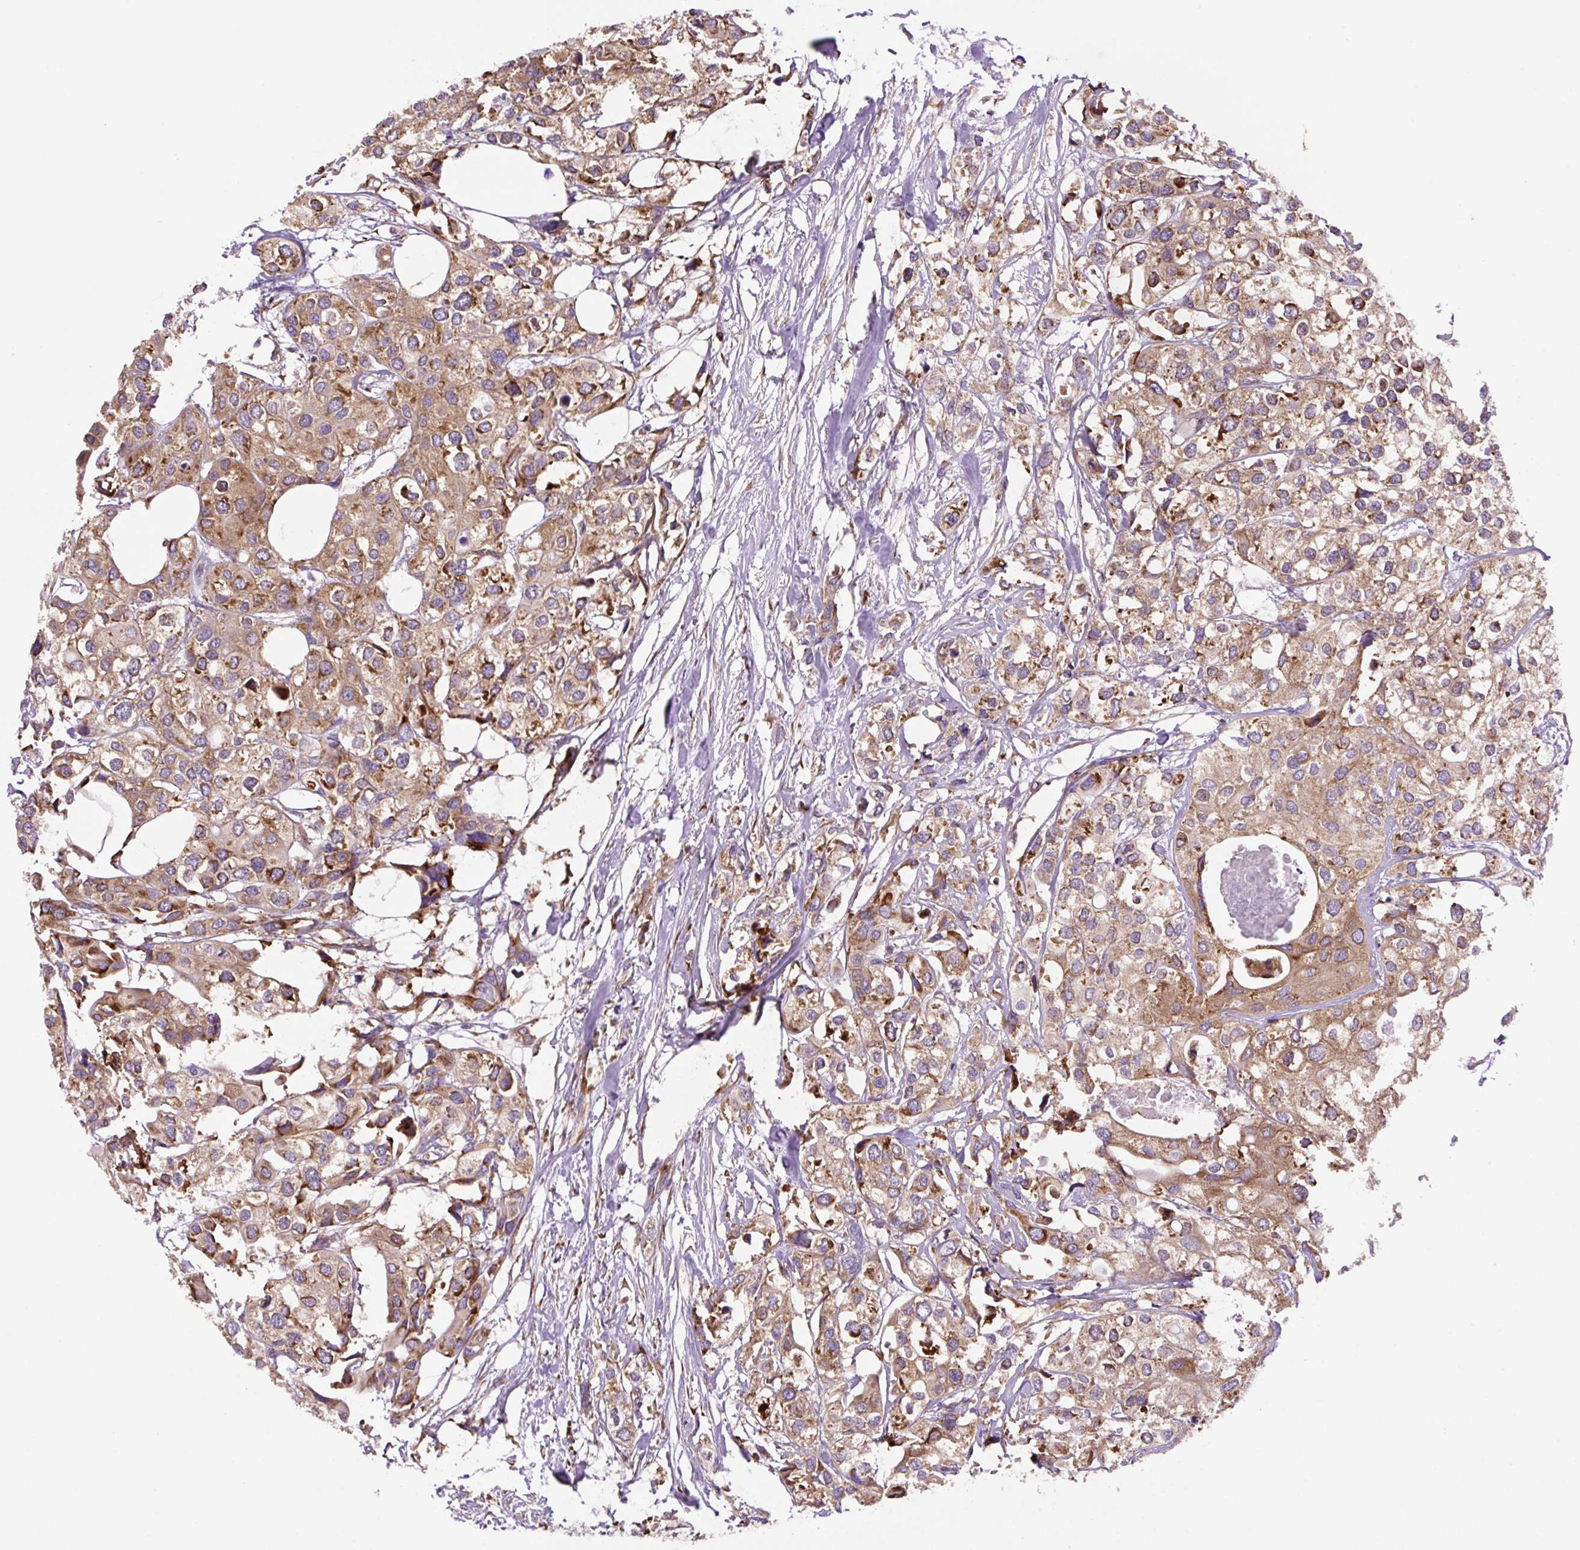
{"staining": {"intensity": "moderate", "quantity": ">75%", "location": "cytoplasmic/membranous"}, "tissue": "urothelial cancer", "cell_type": "Tumor cells", "image_type": "cancer", "snomed": [{"axis": "morphology", "description": "Urothelial carcinoma, High grade"}, {"axis": "topography", "description": "Urinary bladder"}], "caption": "Urothelial cancer was stained to show a protein in brown. There is medium levels of moderate cytoplasmic/membranous positivity in approximately >75% of tumor cells.", "gene": "RPS23", "patient": {"sex": "male", "age": 64}}